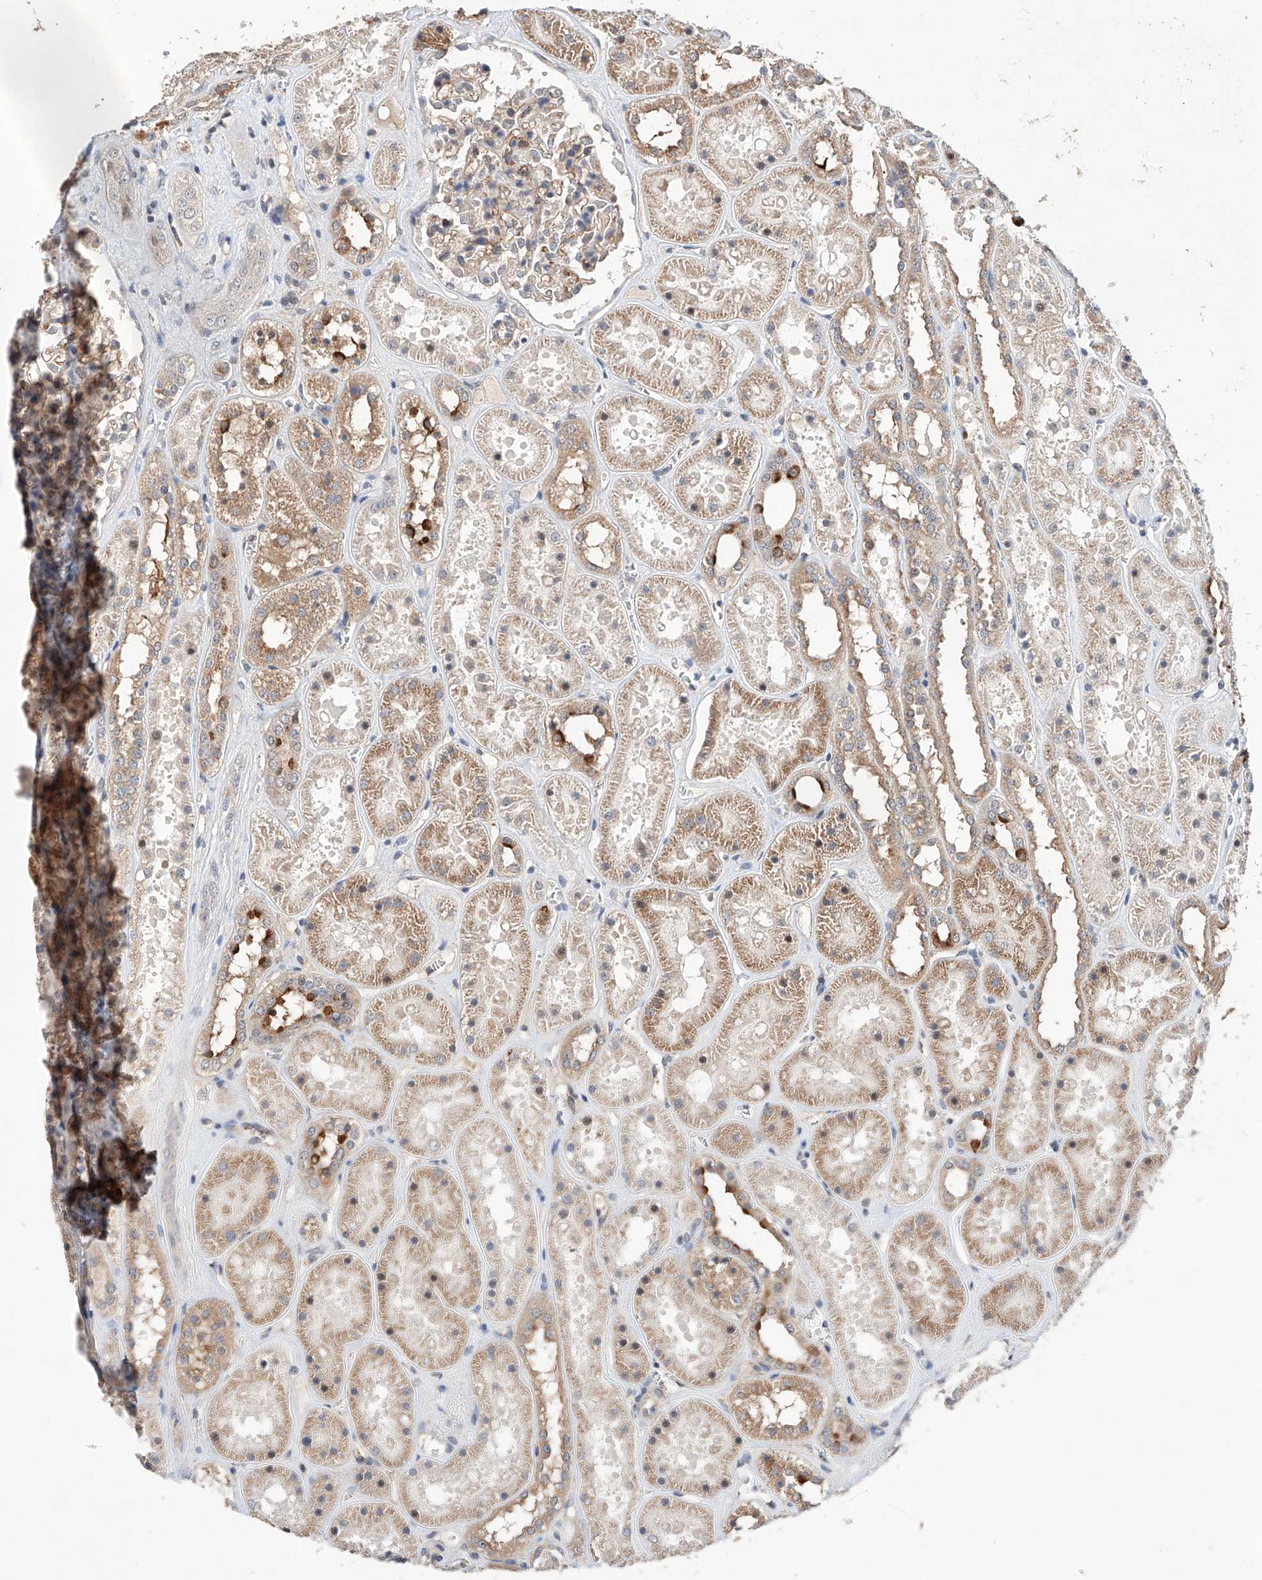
{"staining": {"intensity": "weak", "quantity": "<25%", "location": "cytoplasmic/membranous"}, "tissue": "kidney", "cell_type": "Cells in glomeruli", "image_type": "normal", "snomed": [{"axis": "morphology", "description": "Normal tissue, NOS"}, {"axis": "topography", "description": "Kidney"}], "caption": "IHC of unremarkable kidney reveals no staining in cells in glomeruli.", "gene": "AFG1L", "patient": {"sex": "female", "age": 41}}